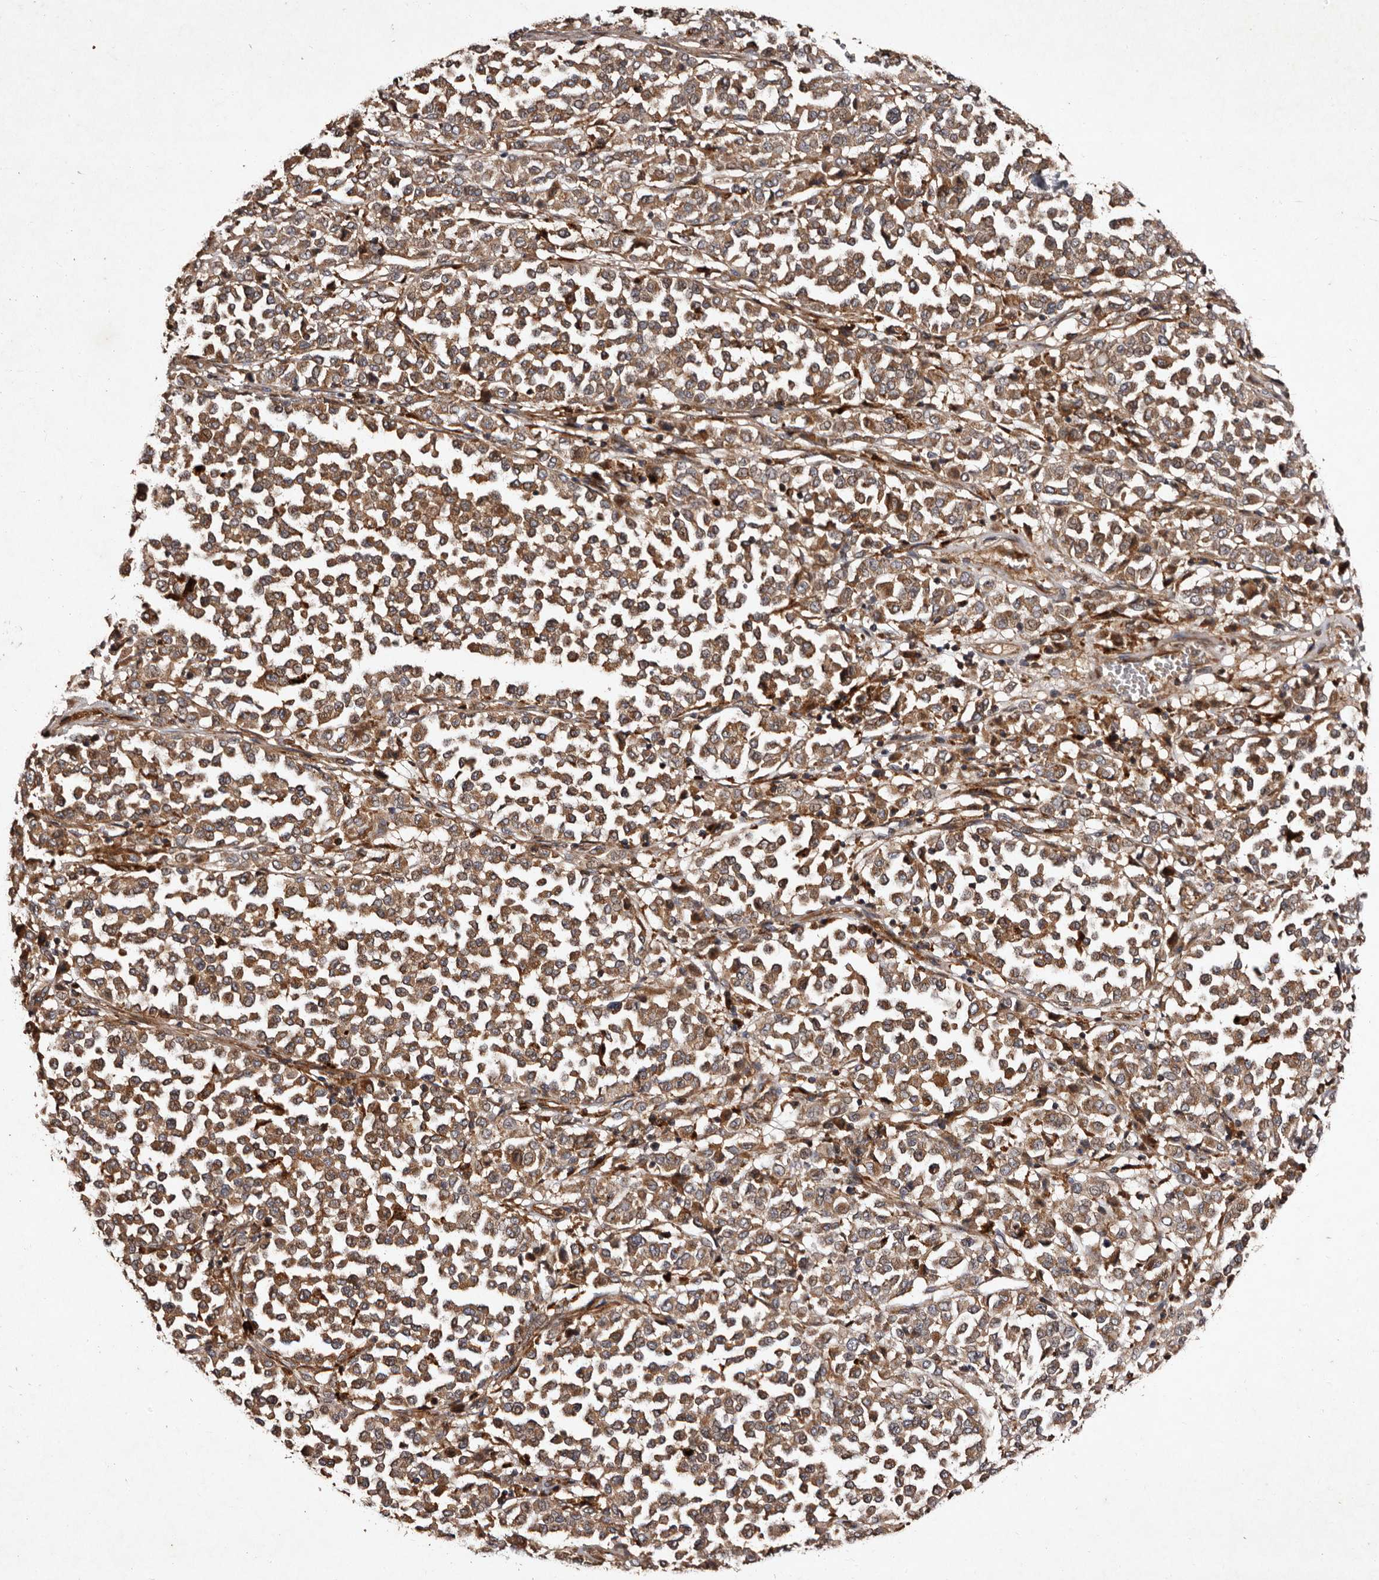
{"staining": {"intensity": "moderate", "quantity": ">75%", "location": "cytoplasmic/membranous"}, "tissue": "melanoma", "cell_type": "Tumor cells", "image_type": "cancer", "snomed": [{"axis": "morphology", "description": "Malignant melanoma, Metastatic site"}, {"axis": "topography", "description": "Pancreas"}], "caption": "Melanoma stained with a protein marker shows moderate staining in tumor cells.", "gene": "PRKD3", "patient": {"sex": "female", "age": 30}}